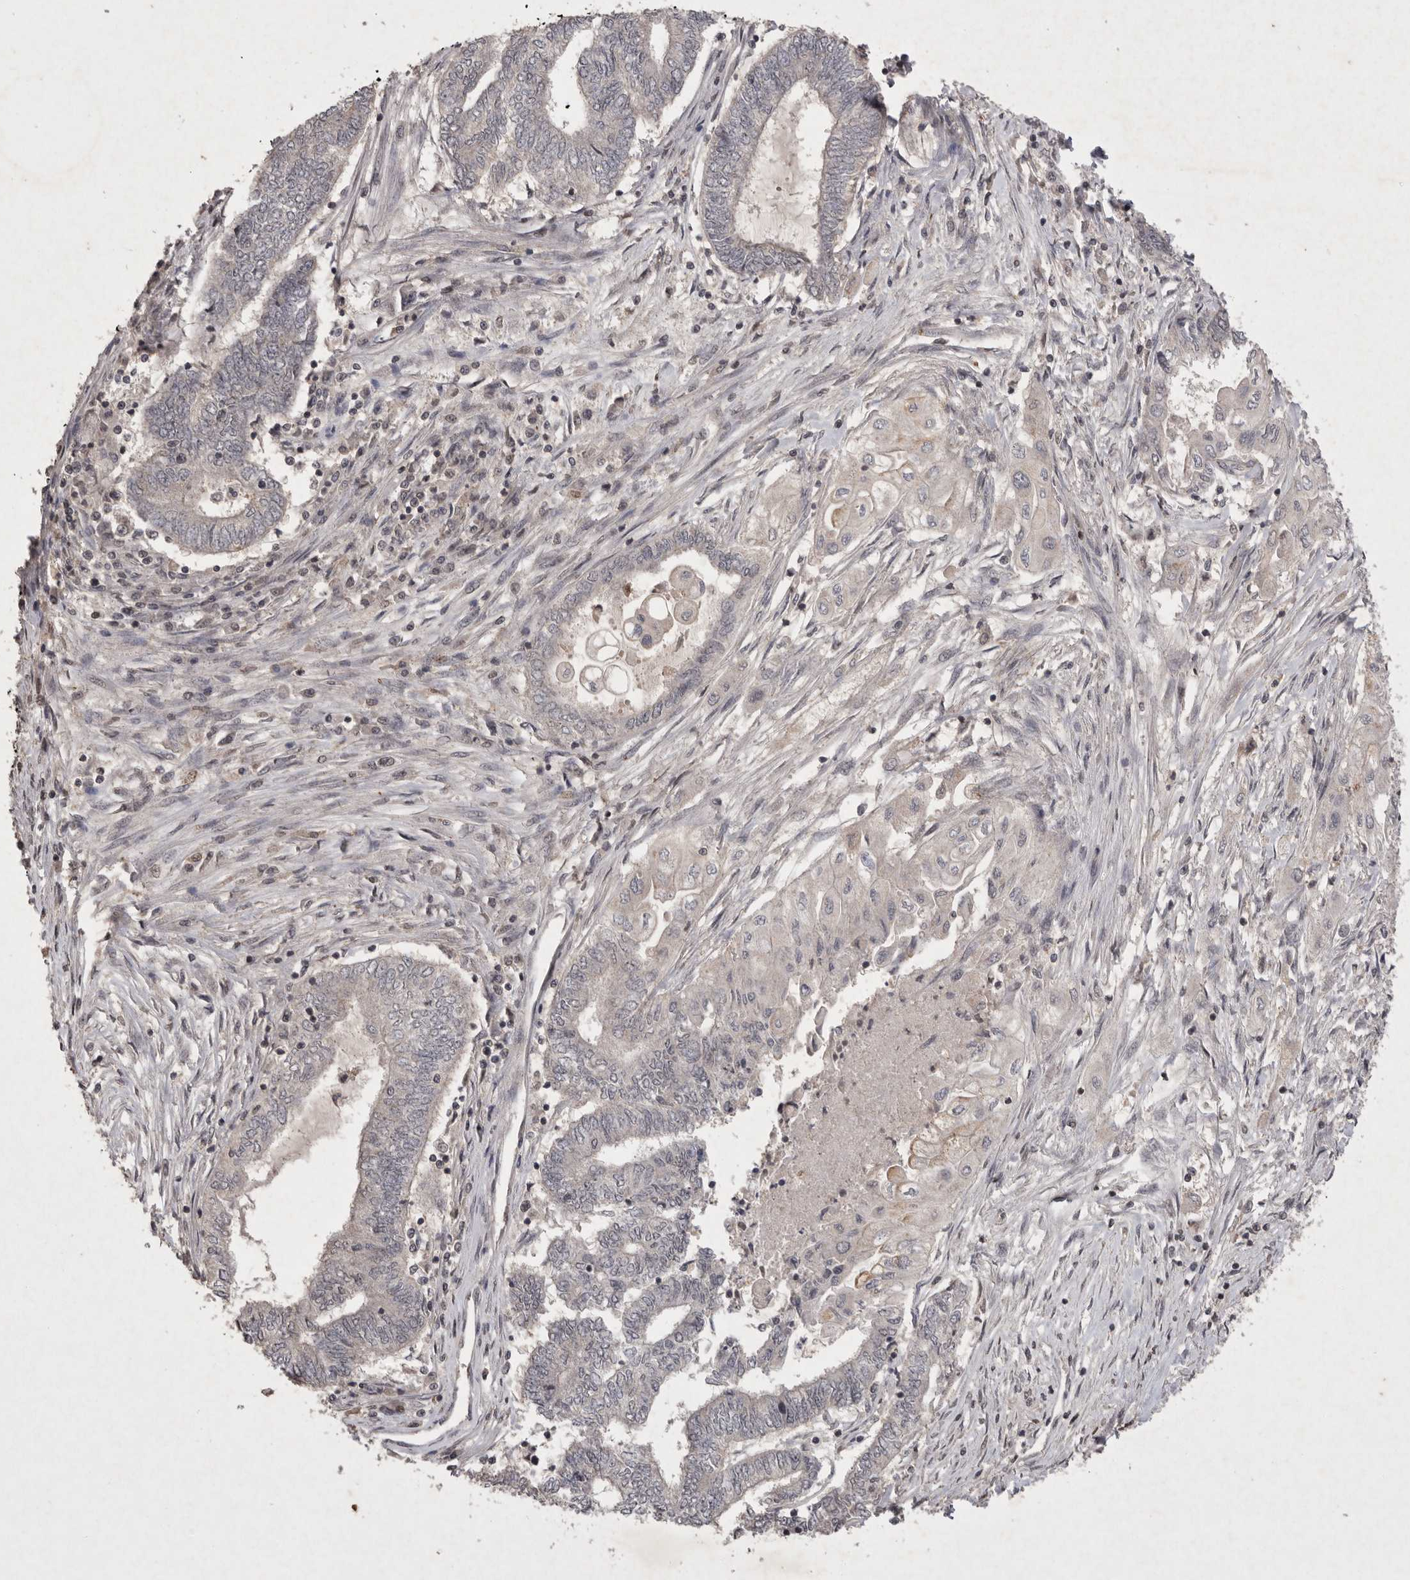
{"staining": {"intensity": "weak", "quantity": "<25%", "location": "cytoplasmic/membranous"}, "tissue": "endometrial cancer", "cell_type": "Tumor cells", "image_type": "cancer", "snomed": [{"axis": "morphology", "description": "Adenocarcinoma, NOS"}, {"axis": "topography", "description": "Uterus"}, {"axis": "topography", "description": "Endometrium"}], "caption": "Micrograph shows no protein expression in tumor cells of adenocarcinoma (endometrial) tissue.", "gene": "APLNR", "patient": {"sex": "female", "age": 70}}